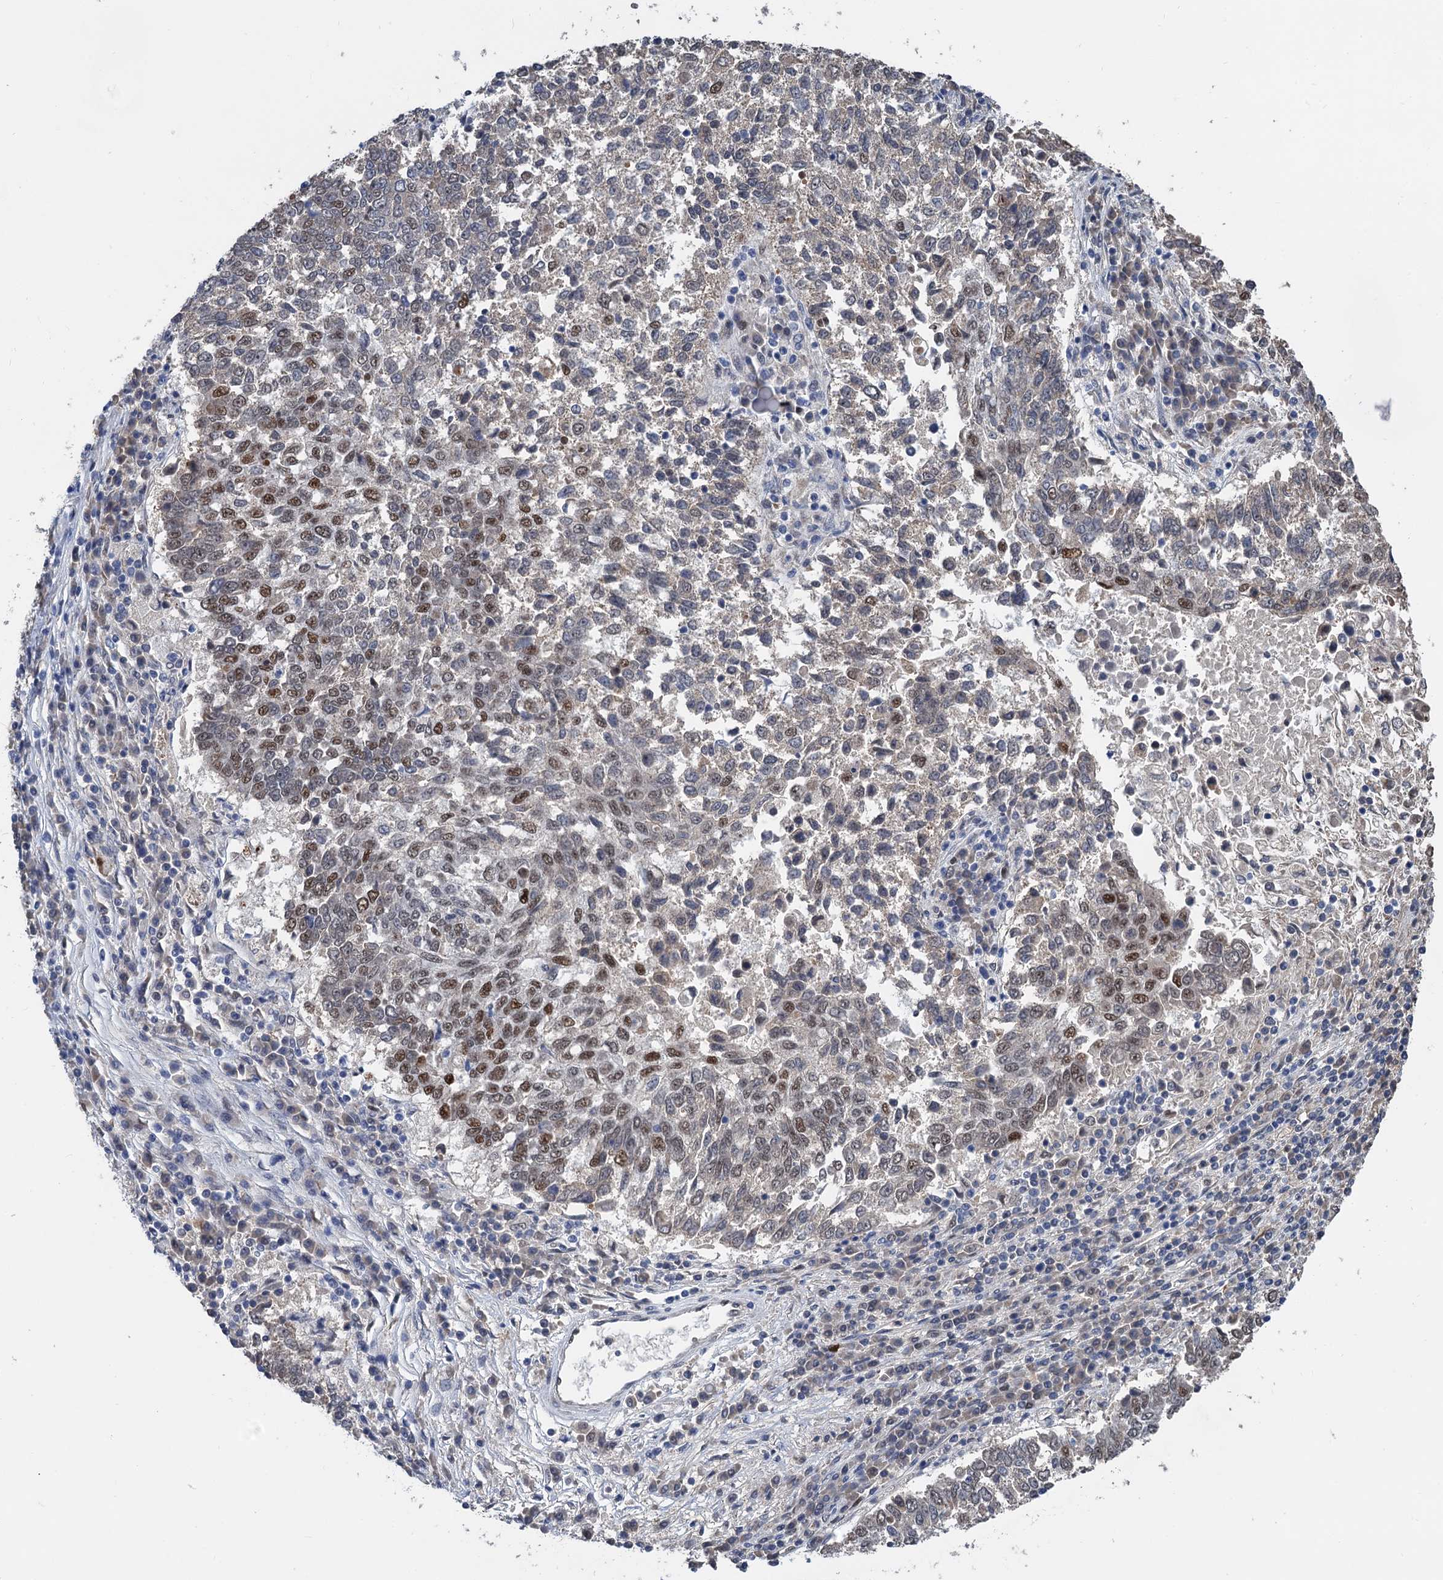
{"staining": {"intensity": "moderate", "quantity": "<25%", "location": "nuclear"}, "tissue": "lung cancer", "cell_type": "Tumor cells", "image_type": "cancer", "snomed": [{"axis": "morphology", "description": "Squamous cell carcinoma, NOS"}, {"axis": "topography", "description": "Lung"}], "caption": "Lung cancer (squamous cell carcinoma) tissue reveals moderate nuclear positivity in approximately <25% of tumor cells, visualized by immunohistochemistry. The protein of interest is shown in brown color, while the nuclei are stained blue.", "gene": "TSEN34", "patient": {"sex": "male", "age": 73}}